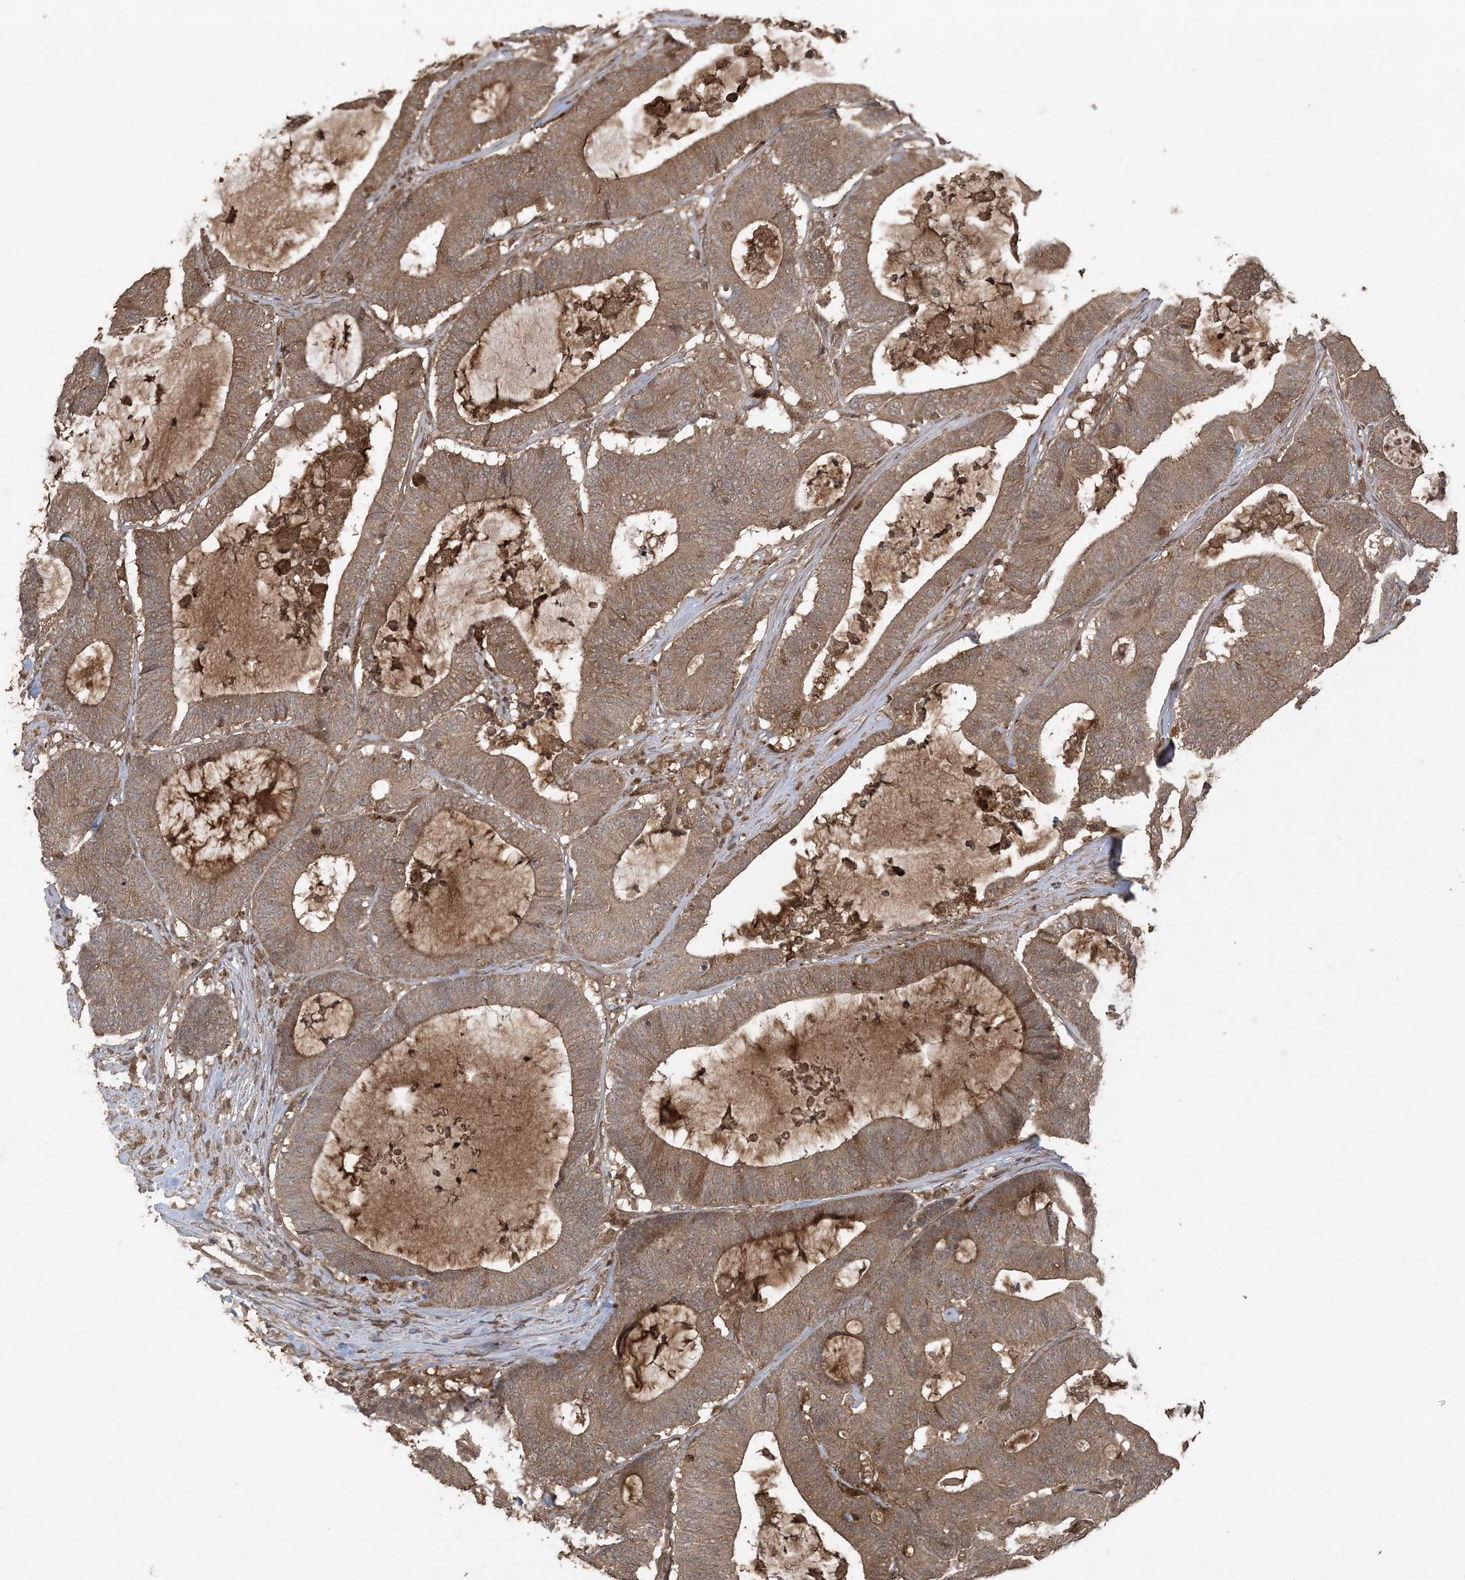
{"staining": {"intensity": "moderate", "quantity": ">75%", "location": "cytoplasmic/membranous"}, "tissue": "colorectal cancer", "cell_type": "Tumor cells", "image_type": "cancer", "snomed": [{"axis": "morphology", "description": "Adenocarcinoma, NOS"}, {"axis": "topography", "description": "Colon"}], "caption": "Immunohistochemistry (IHC) staining of adenocarcinoma (colorectal), which displays medium levels of moderate cytoplasmic/membranous expression in approximately >75% of tumor cells indicating moderate cytoplasmic/membranous protein positivity. The staining was performed using DAB (brown) for protein detection and nuclei were counterstained in hematoxylin (blue).", "gene": "EFCAB8", "patient": {"sex": "female", "age": 84}}